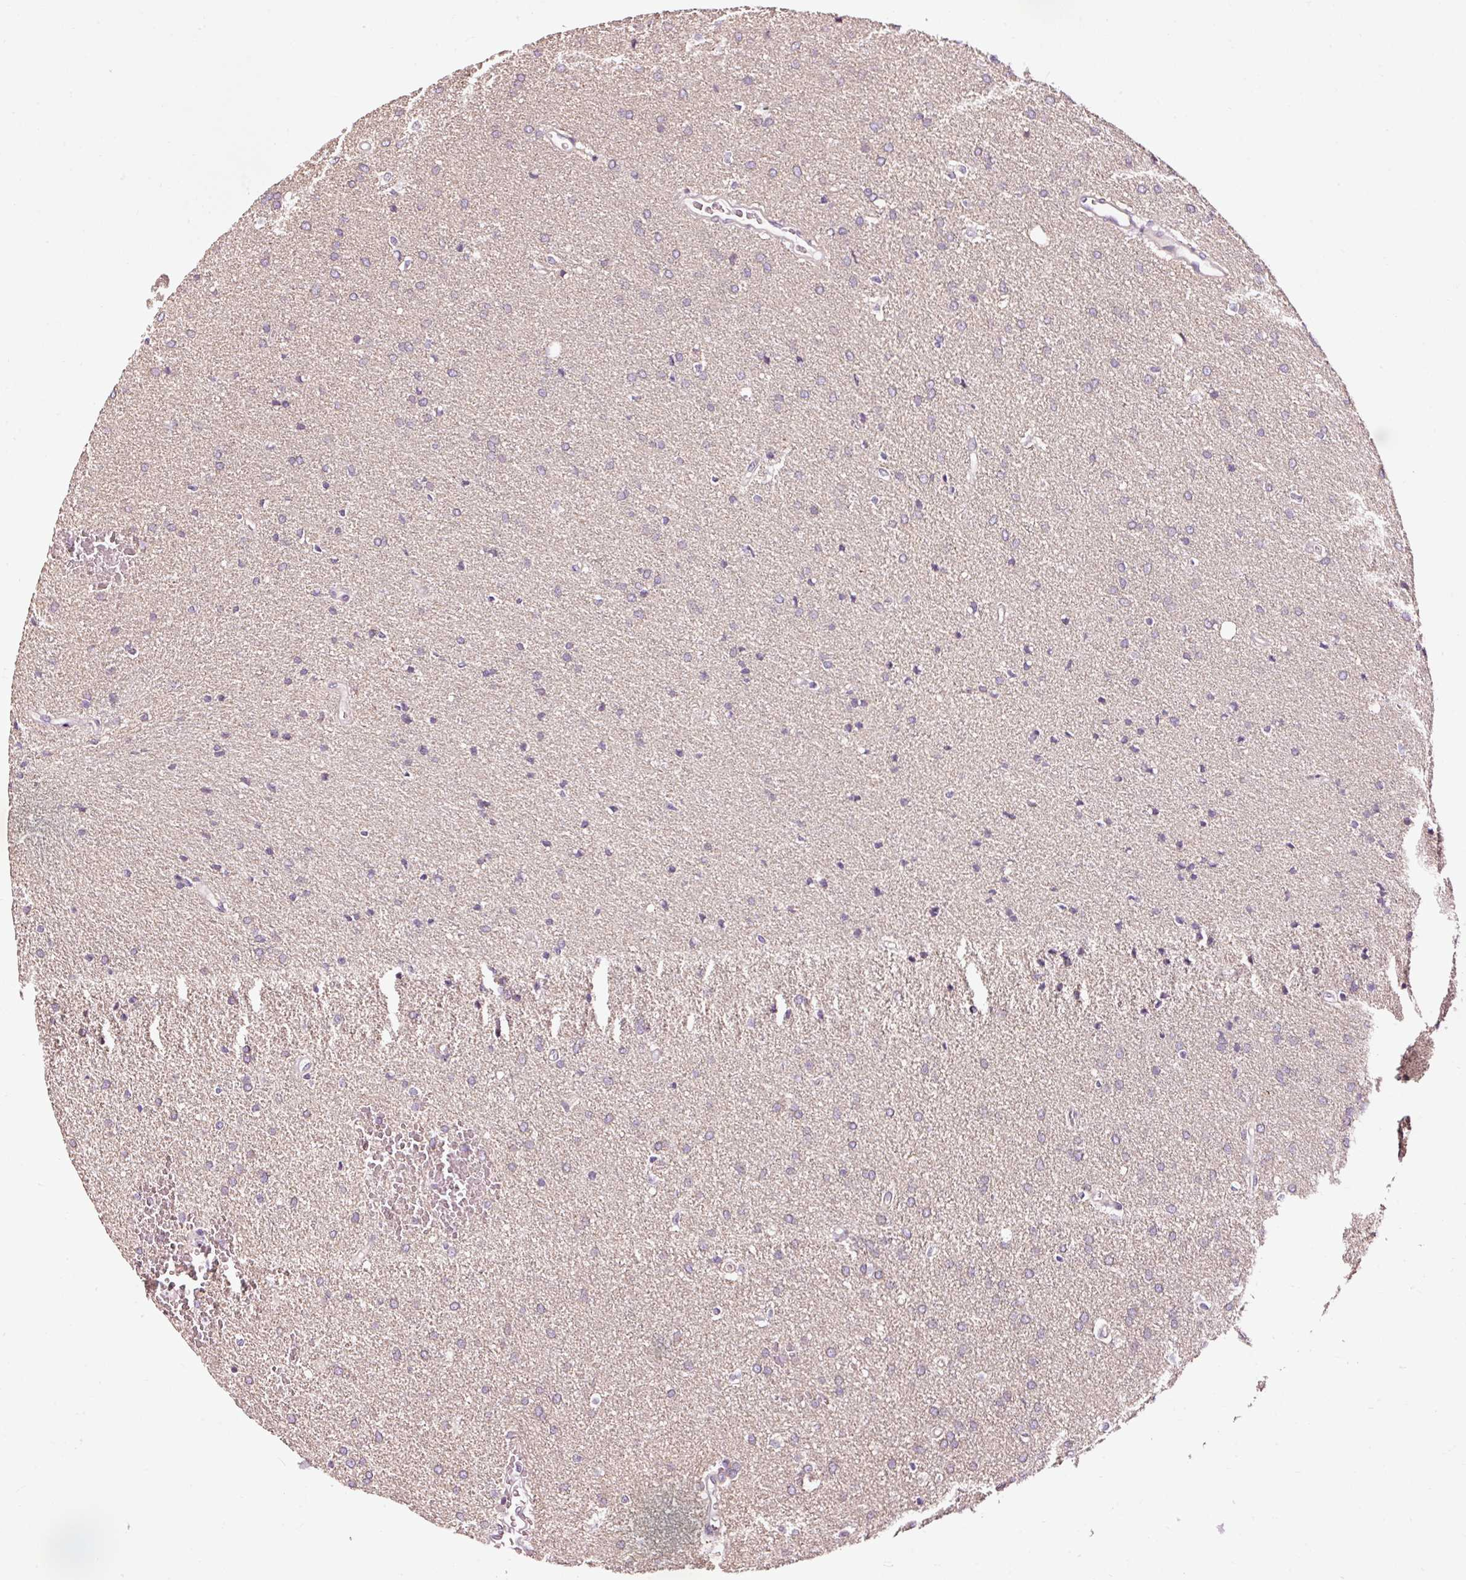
{"staining": {"intensity": "negative", "quantity": "none", "location": "none"}, "tissue": "glioma", "cell_type": "Tumor cells", "image_type": "cancer", "snomed": [{"axis": "morphology", "description": "Glioma, malignant, Low grade"}, {"axis": "topography", "description": "Brain"}], "caption": "Immunohistochemical staining of human glioma demonstrates no significant expression in tumor cells.", "gene": "UTP14A", "patient": {"sex": "female", "age": 34}}